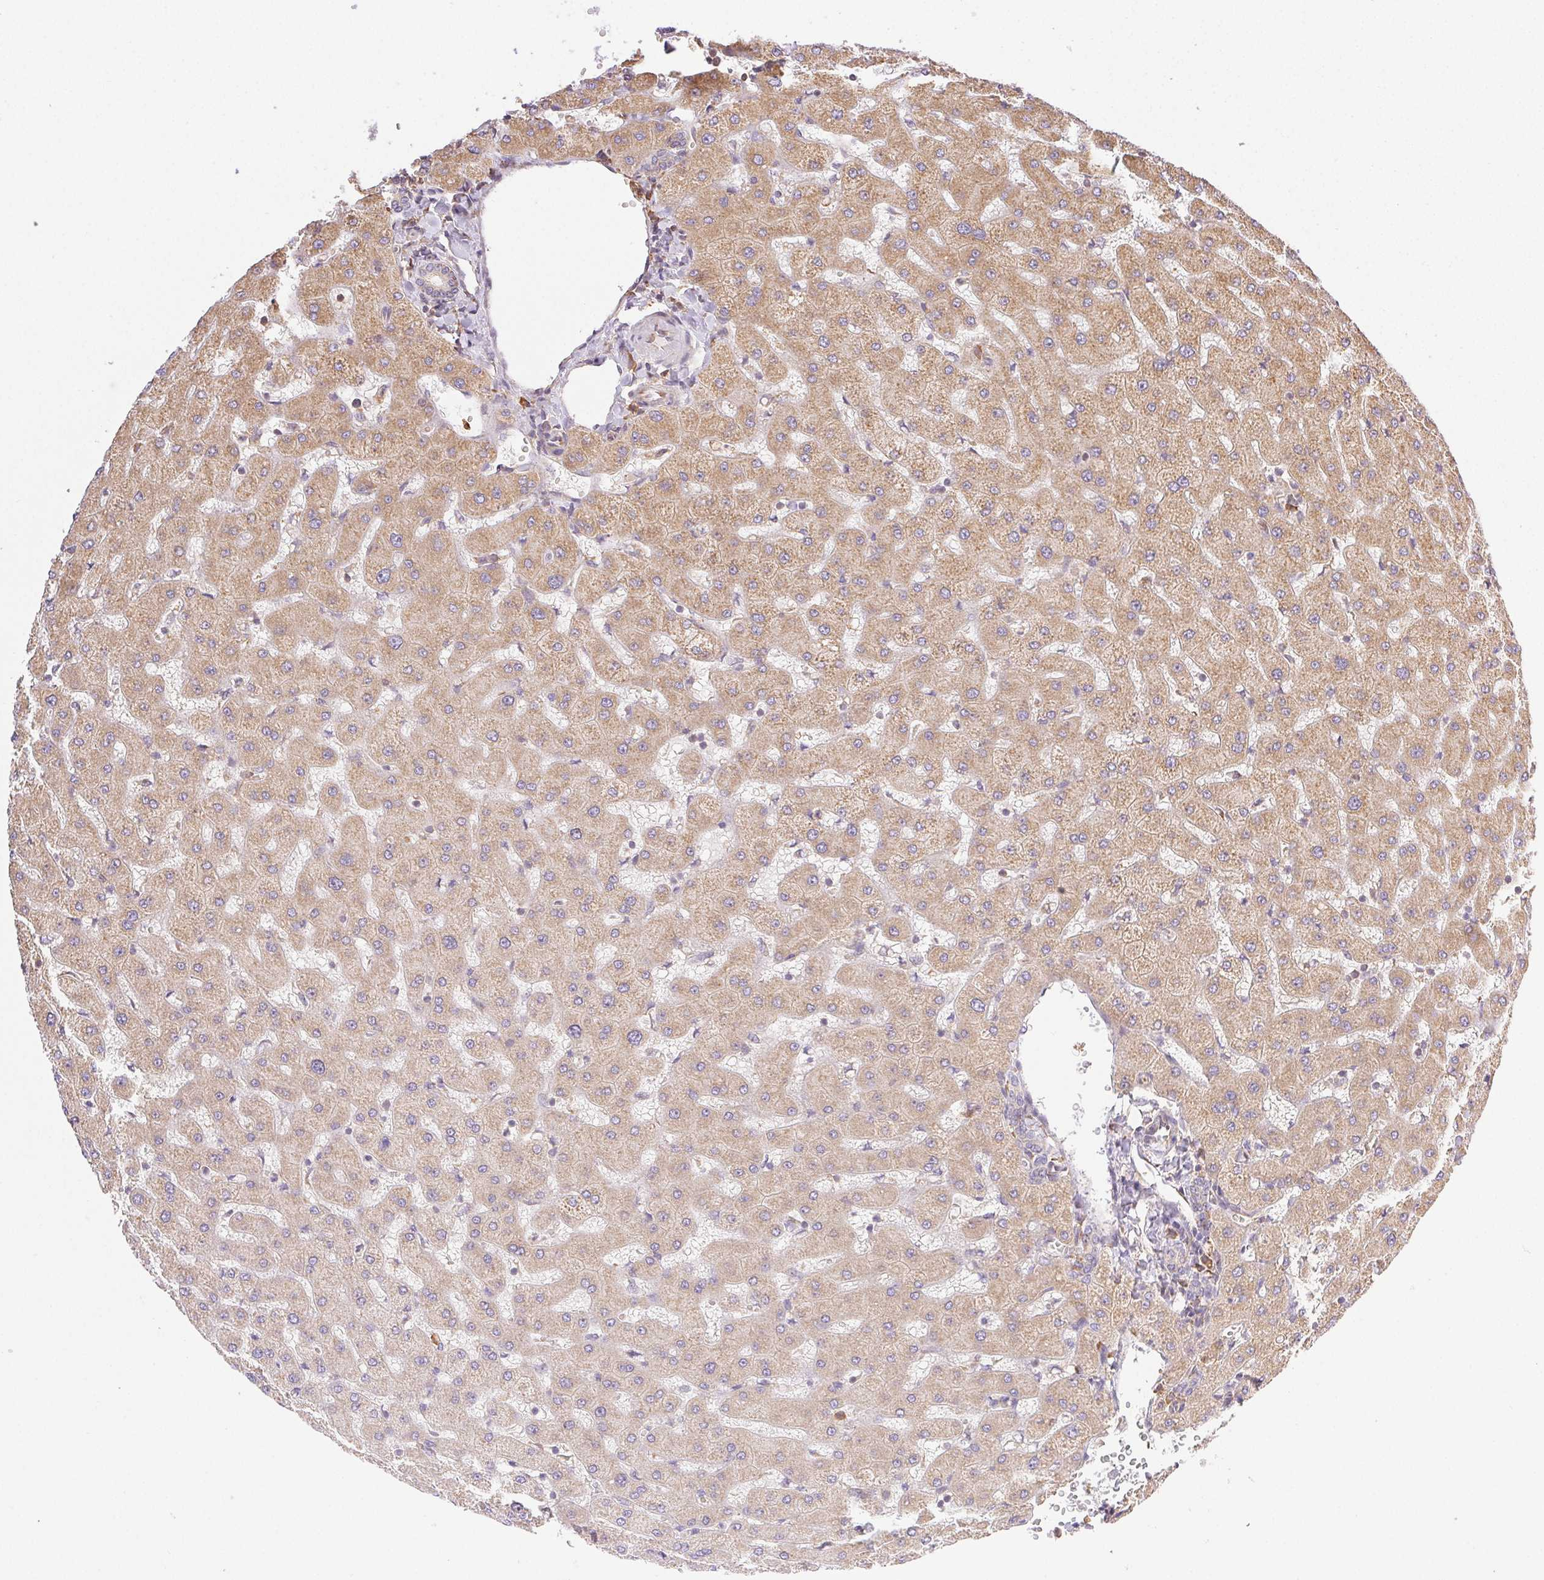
{"staining": {"intensity": "weak", "quantity": "<25%", "location": "cytoplasmic/membranous"}, "tissue": "liver", "cell_type": "Cholangiocytes", "image_type": "normal", "snomed": [{"axis": "morphology", "description": "Normal tissue, NOS"}, {"axis": "topography", "description": "Liver"}], "caption": "An image of liver stained for a protein reveals no brown staining in cholangiocytes.", "gene": "ENTREP1", "patient": {"sex": "female", "age": 63}}